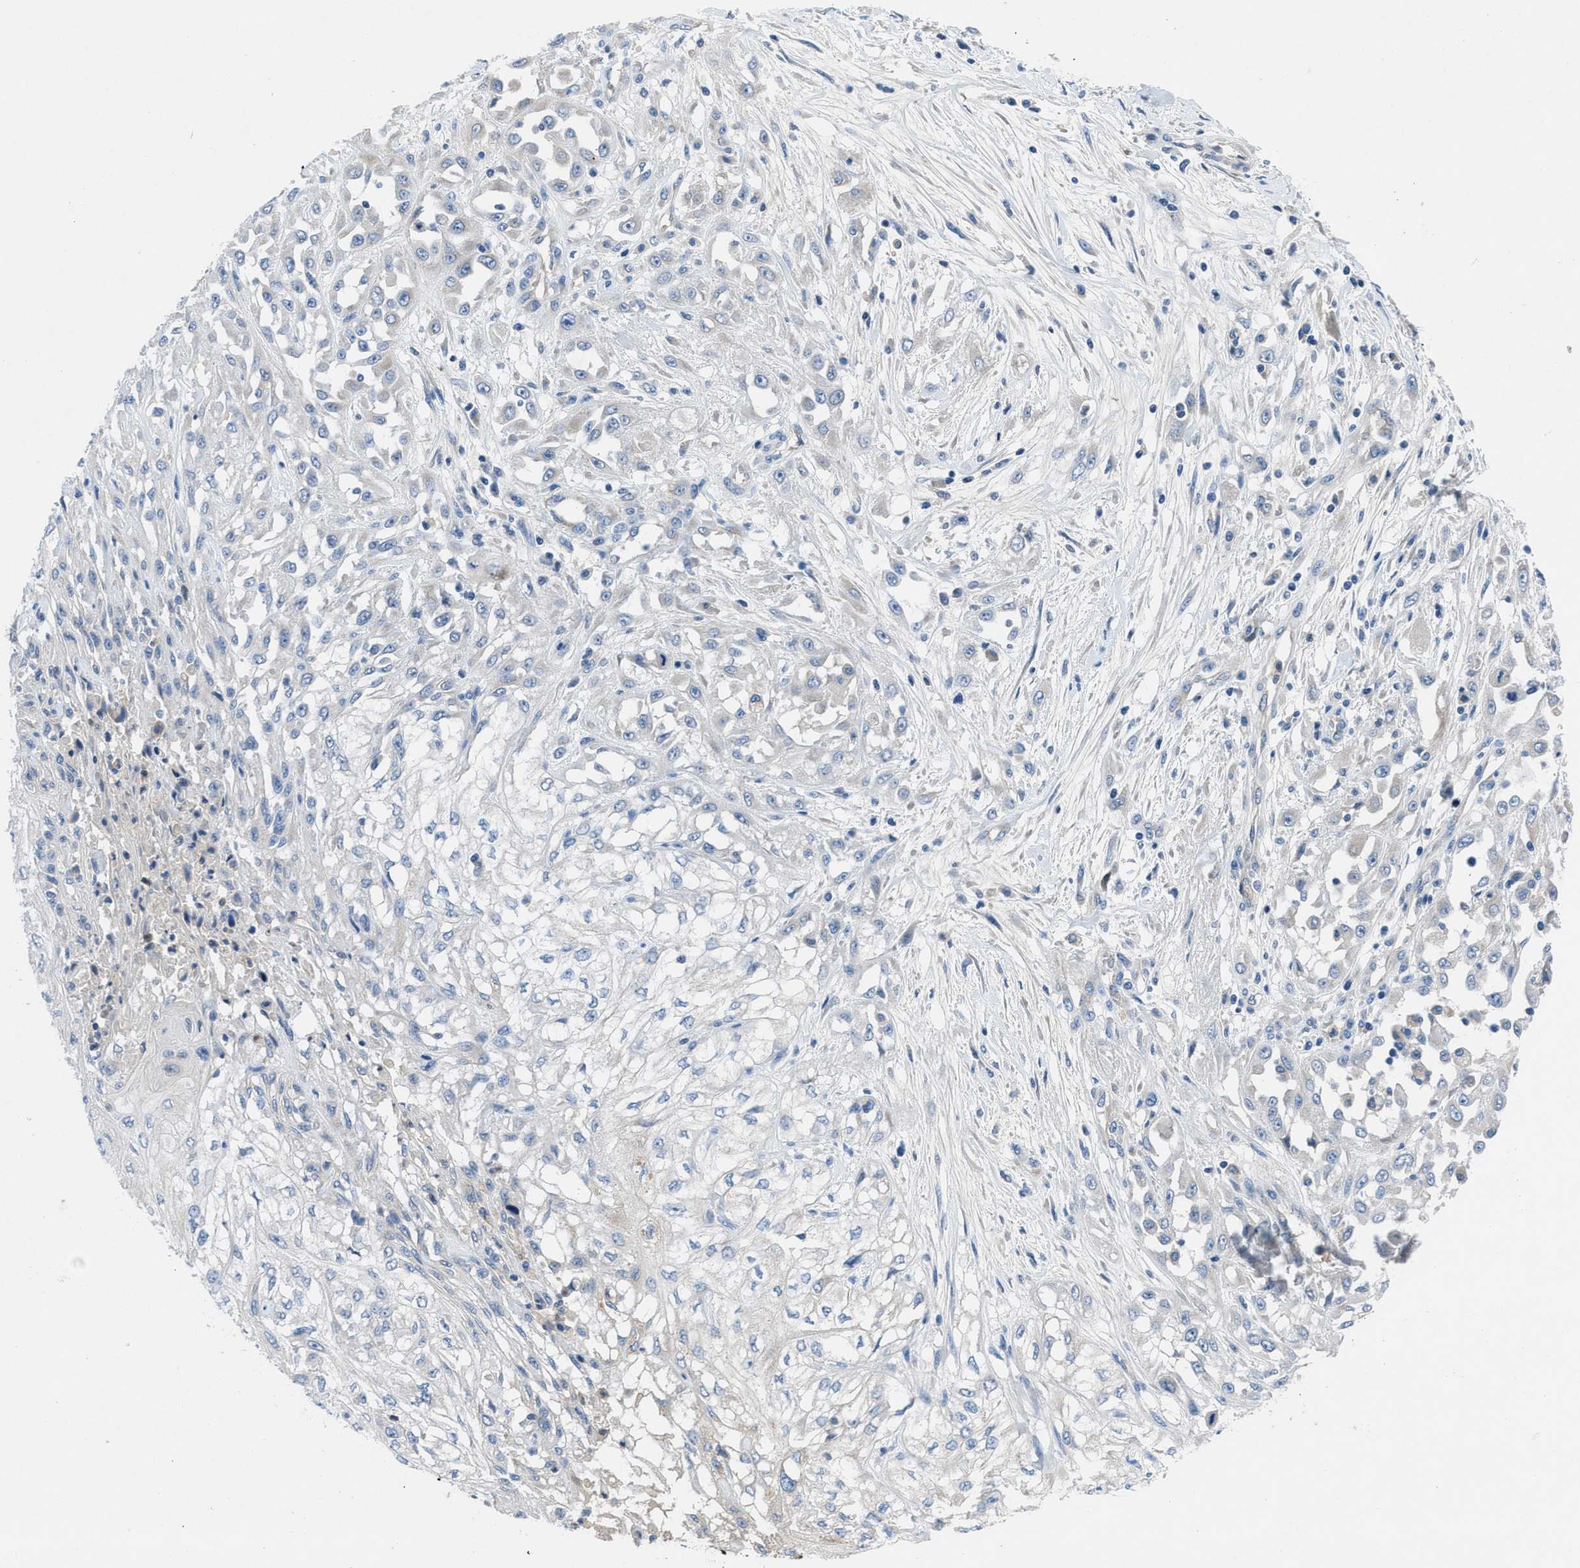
{"staining": {"intensity": "negative", "quantity": "none", "location": "none"}, "tissue": "skin cancer", "cell_type": "Tumor cells", "image_type": "cancer", "snomed": [{"axis": "morphology", "description": "Squamous cell carcinoma, NOS"}, {"axis": "morphology", "description": "Squamous cell carcinoma, metastatic, NOS"}, {"axis": "topography", "description": "Skin"}, {"axis": "topography", "description": "Lymph node"}], "caption": "DAB (3,3'-diaminobenzidine) immunohistochemical staining of human skin metastatic squamous cell carcinoma displays no significant staining in tumor cells.", "gene": "PGR", "patient": {"sex": "male", "age": 75}}